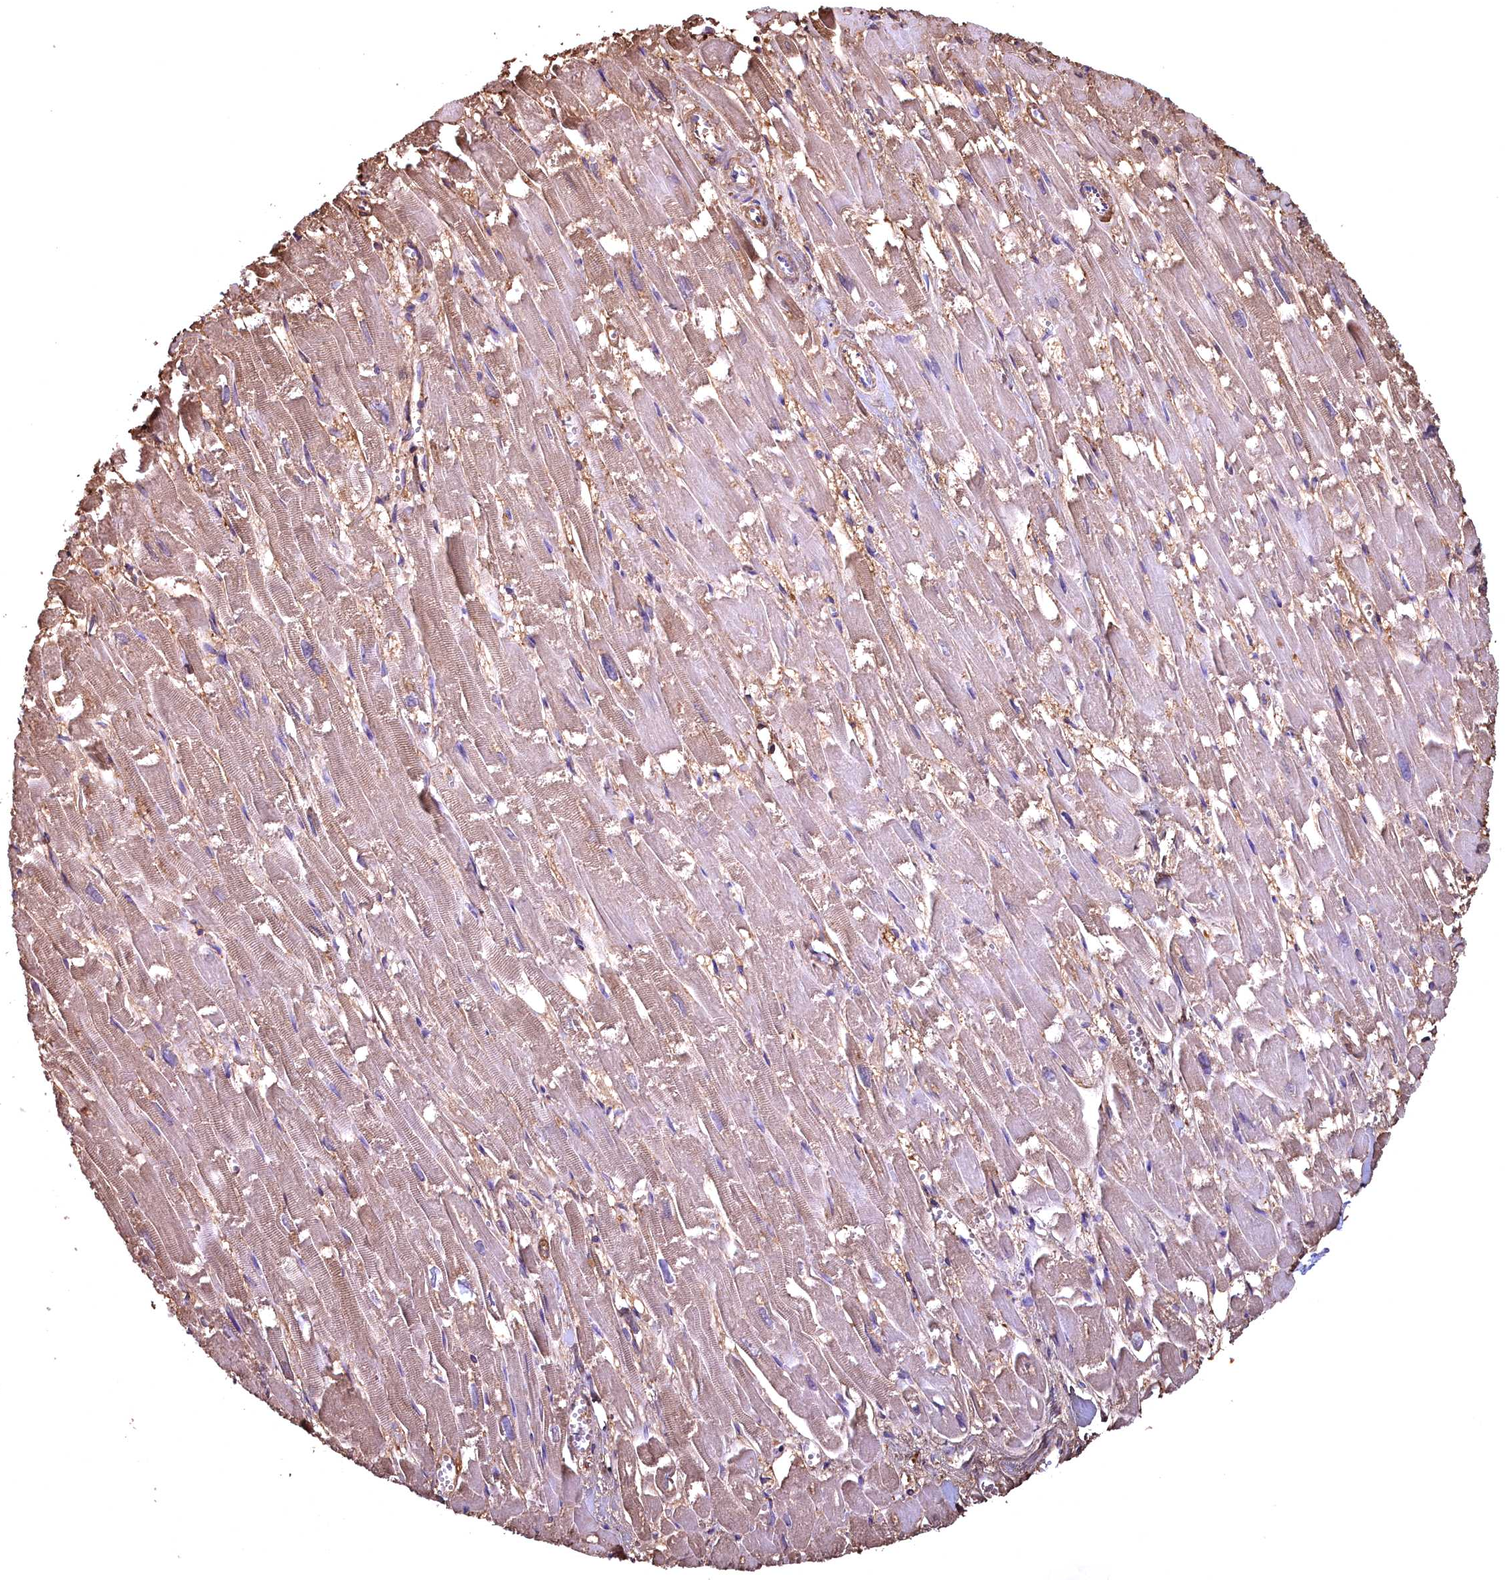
{"staining": {"intensity": "moderate", "quantity": ">75%", "location": "cytoplasmic/membranous,nuclear"}, "tissue": "heart muscle", "cell_type": "Cardiomyocytes", "image_type": "normal", "snomed": [{"axis": "morphology", "description": "Normal tissue, NOS"}, {"axis": "topography", "description": "Heart"}], "caption": "This is an image of immunohistochemistry (IHC) staining of benign heart muscle, which shows moderate staining in the cytoplasmic/membranous,nuclear of cardiomyocytes.", "gene": "GAPDH", "patient": {"sex": "male", "age": 54}}